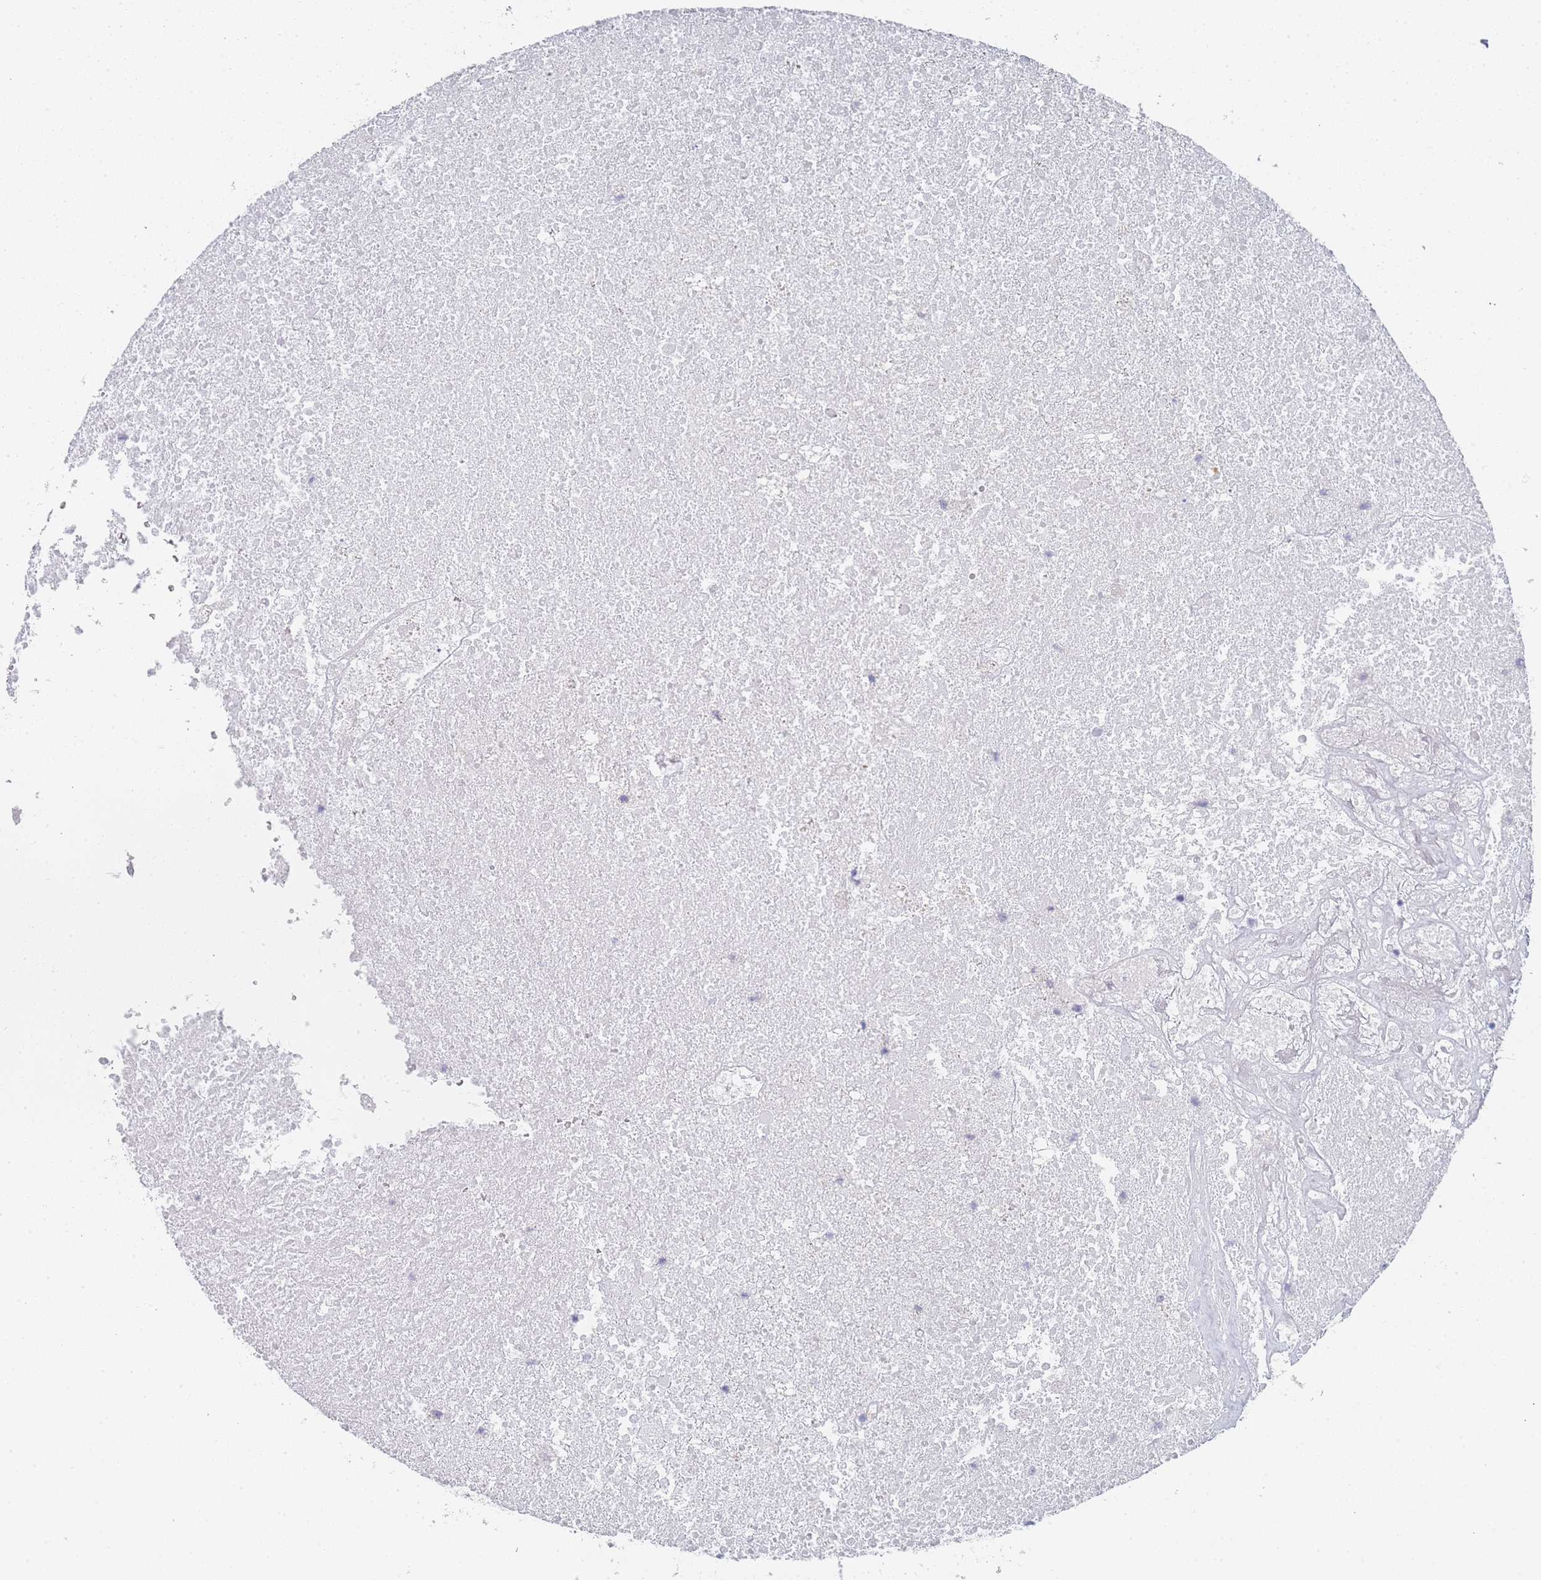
{"staining": {"intensity": "negative", "quantity": "none", "location": "none"}, "tissue": "glioma", "cell_type": "Tumor cells", "image_type": "cancer", "snomed": [{"axis": "morphology", "description": "Glioma, malignant, High grade"}, {"axis": "topography", "description": "Brain"}], "caption": "High power microscopy histopathology image of an IHC photomicrograph of high-grade glioma (malignant), revealing no significant positivity in tumor cells.", "gene": "IMPG1", "patient": {"sex": "male", "age": 76}}